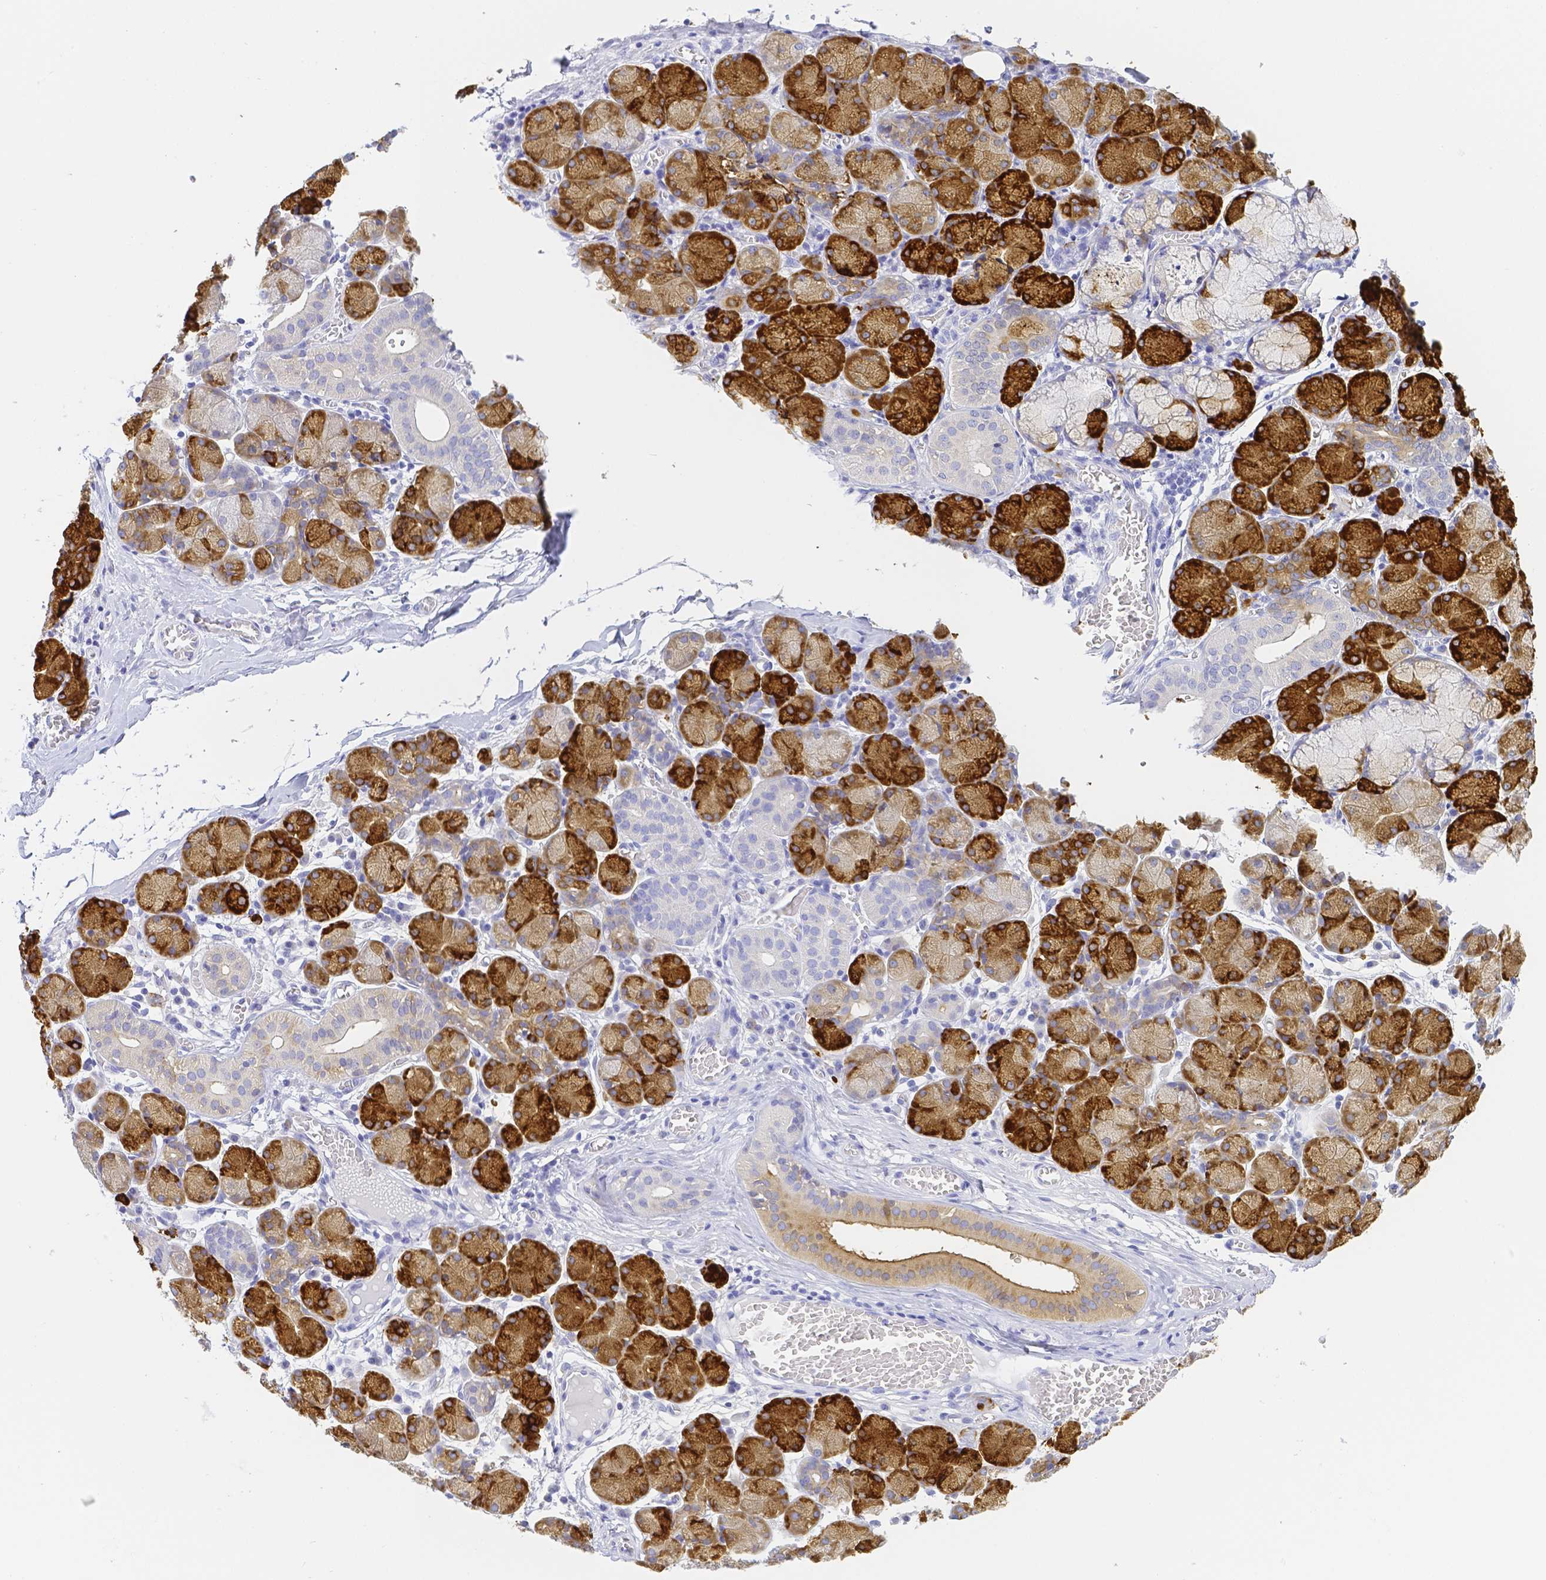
{"staining": {"intensity": "moderate", "quantity": "25%-75%", "location": "cytoplasmic/membranous"}, "tissue": "salivary gland", "cell_type": "Glandular cells", "image_type": "normal", "snomed": [{"axis": "morphology", "description": "Normal tissue, NOS"}, {"axis": "topography", "description": "Salivary gland"}], "caption": "This is a histology image of IHC staining of unremarkable salivary gland, which shows moderate expression in the cytoplasmic/membranous of glandular cells.", "gene": "ZG16B", "patient": {"sex": "female", "age": 24}}